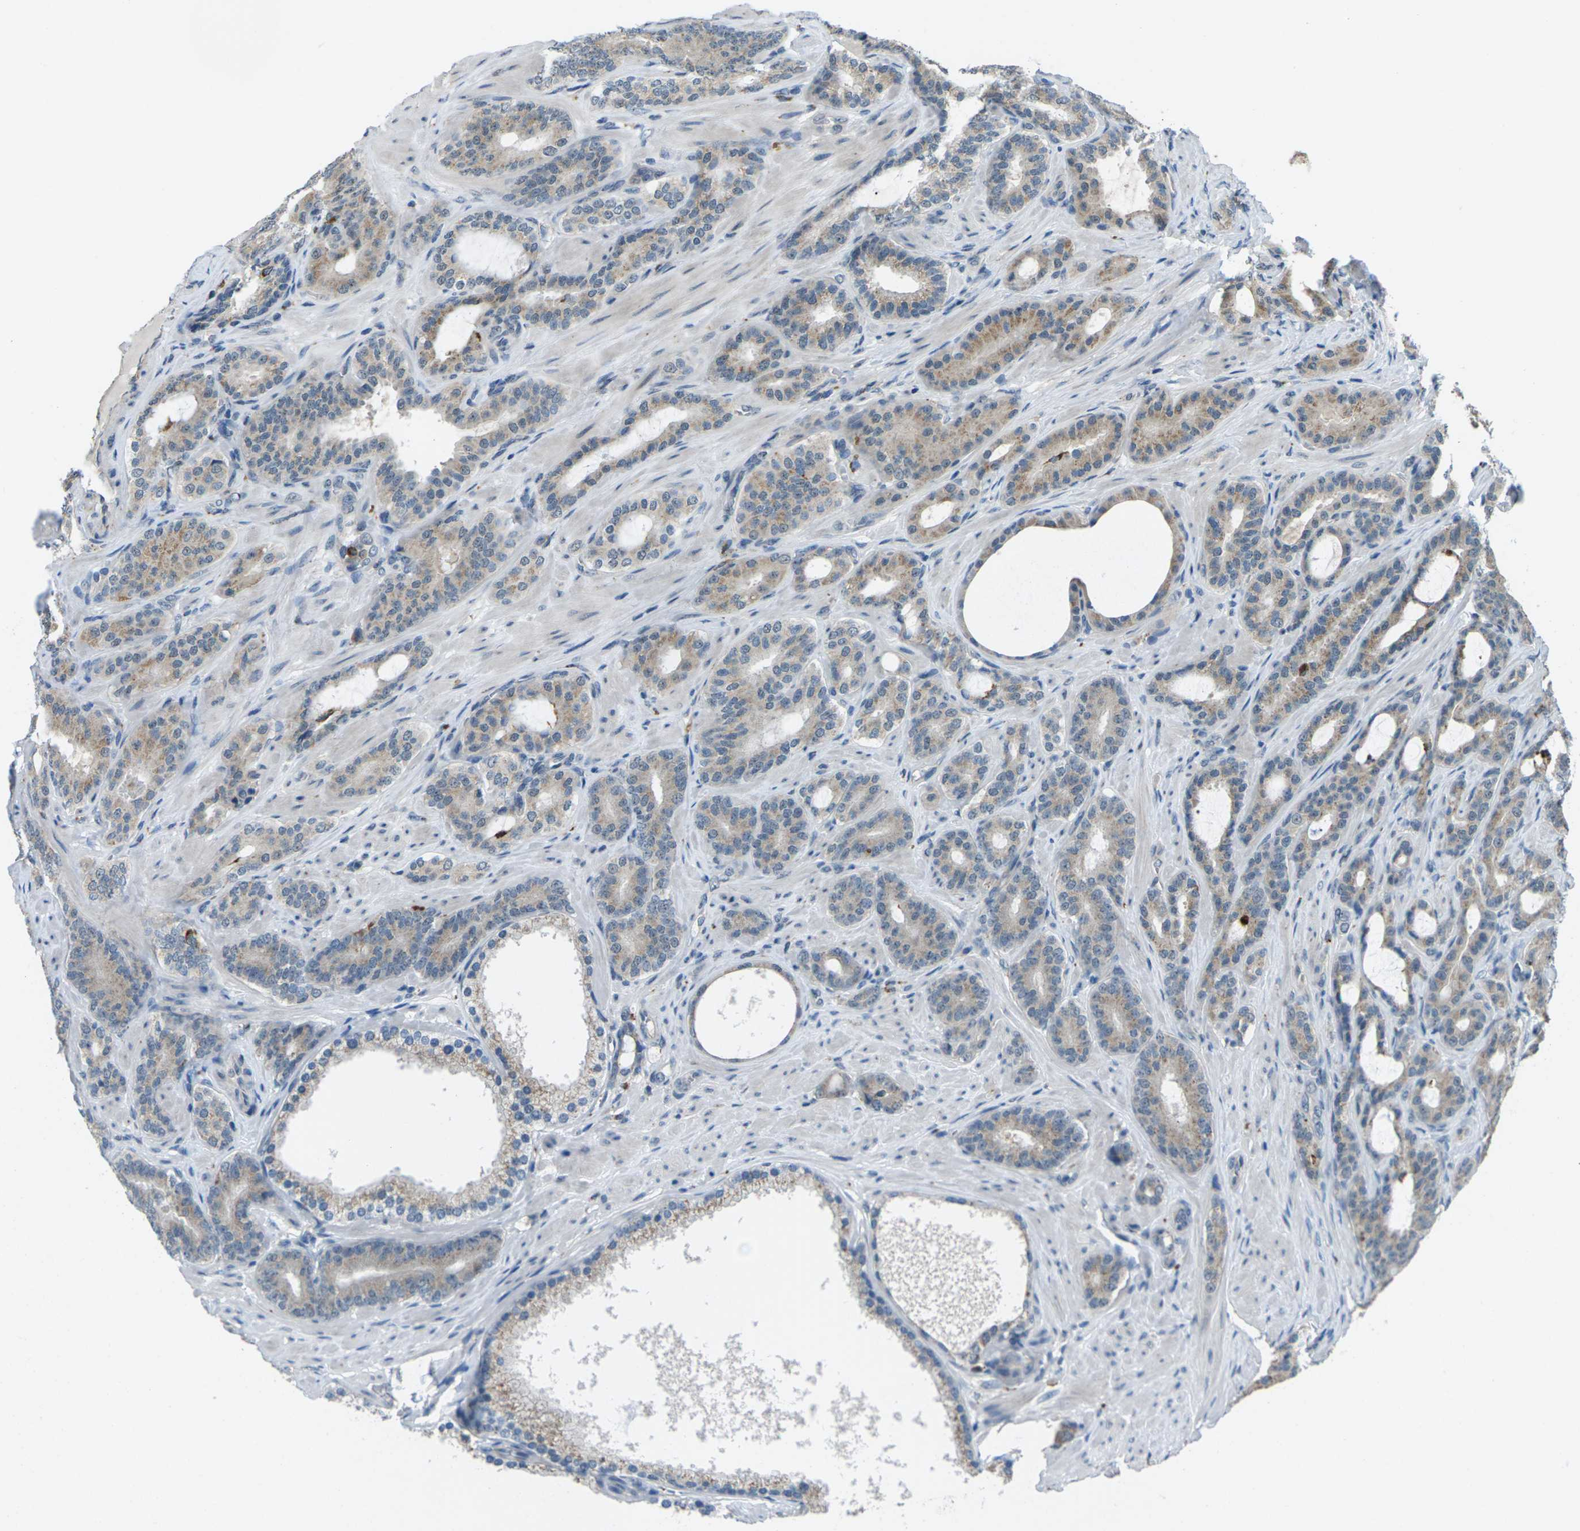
{"staining": {"intensity": "weak", "quantity": "25%-75%", "location": "cytoplasmic/membranous"}, "tissue": "prostate cancer", "cell_type": "Tumor cells", "image_type": "cancer", "snomed": [{"axis": "morphology", "description": "Adenocarcinoma, Low grade"}, {"axis": "topography", "description": "Prostate"}], "caption": "Prostate low-grade adenocarcinoma stained with immunohistochemistry (IHC) reveals weak cytoplasmic/membranous staining in about 25%-75% of tumor cells.", "gene": "SLC31A2", "patient": {"sex": "male", "age": 63}}